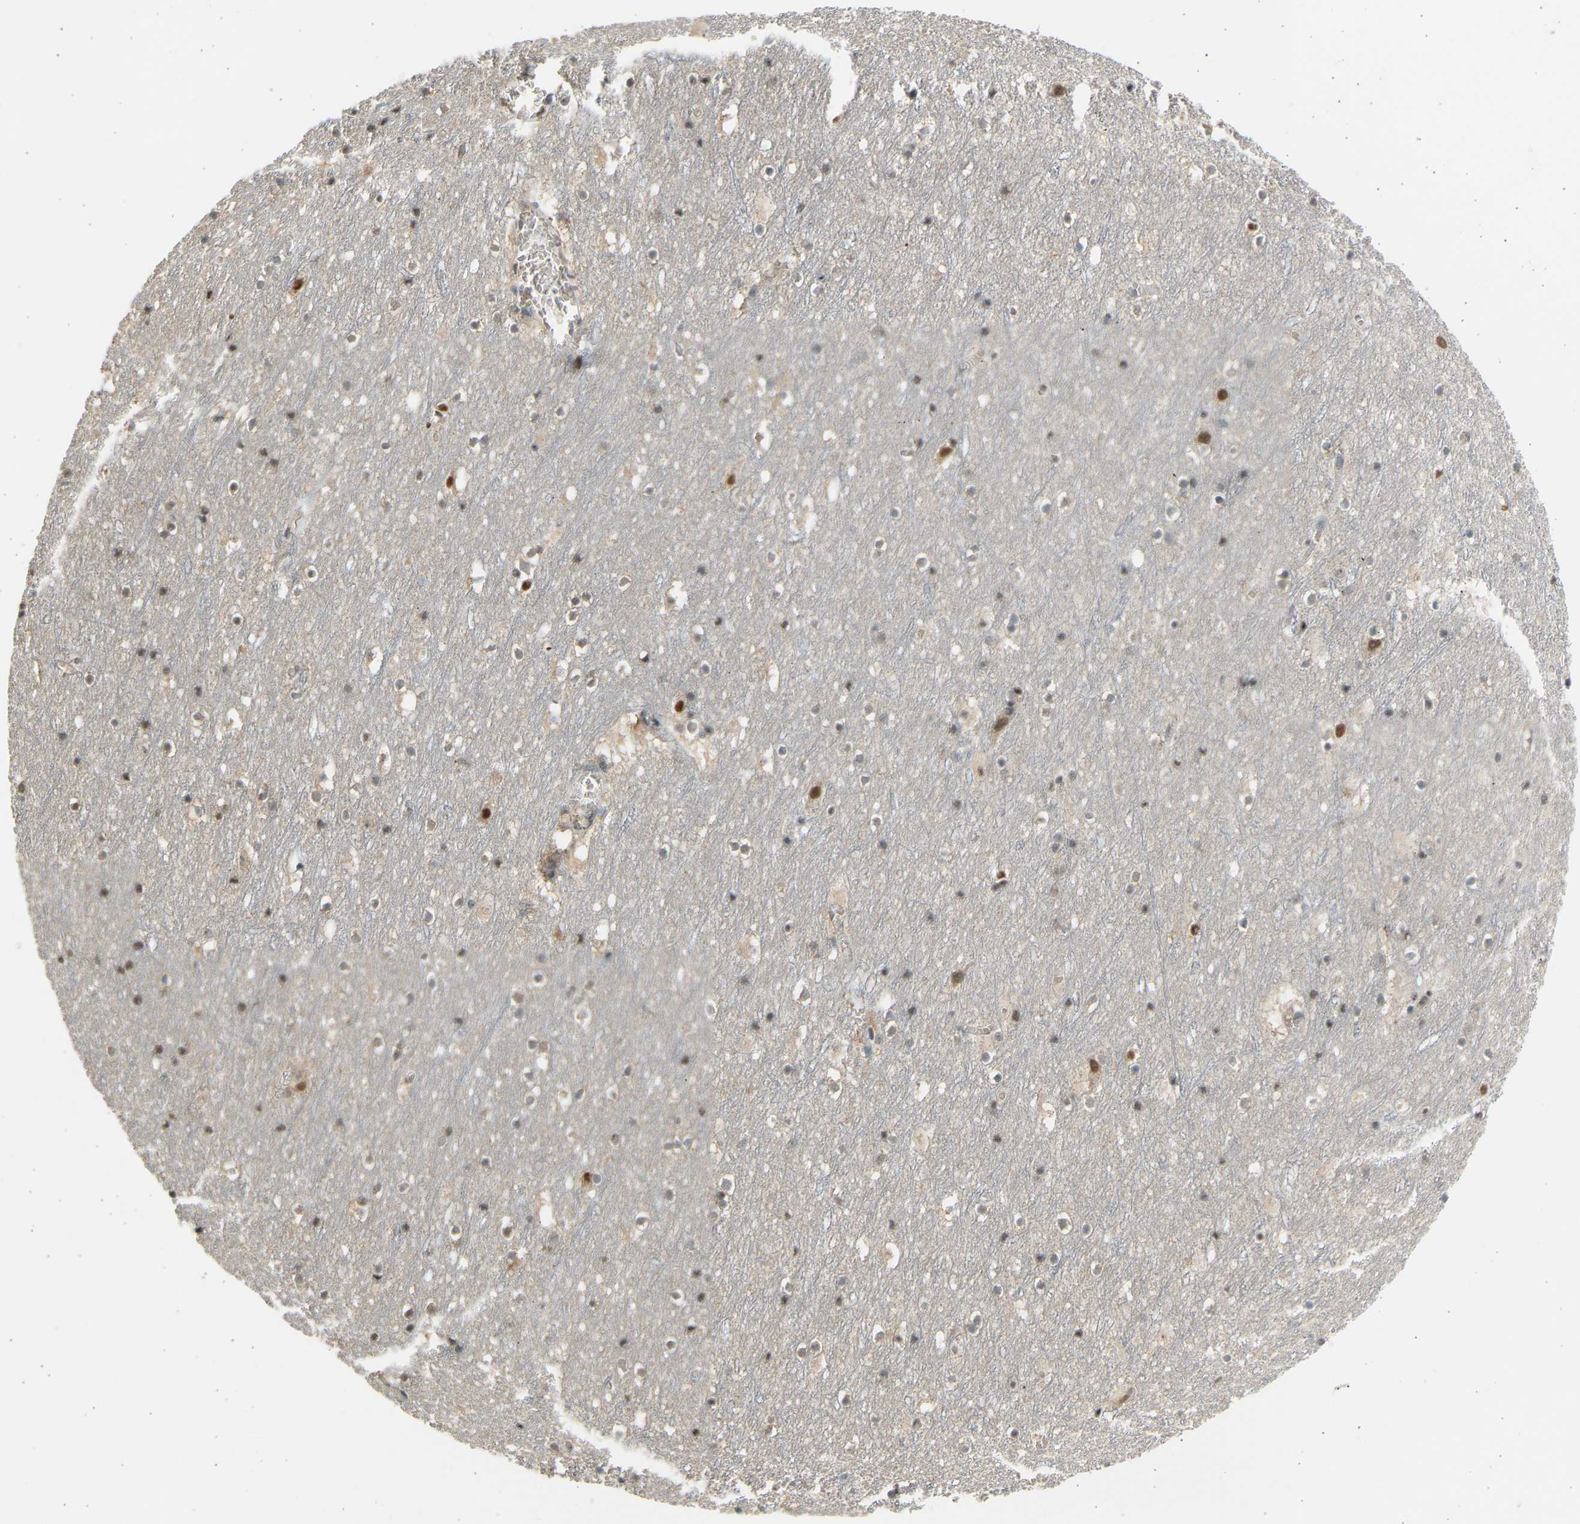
{"staining": {"intensity": "moderate", "quantity": "25%-75%", "location": "cytoplasmic/membranous,nuclear"}, "tissue": "cerebral cortex", "cell_type": "Endothelial cells", "image_type": "normal", "snomed": [{"axis": "morphology", "description": "Normal tissue, NOS"}, {"axis": "topography", "description": "Cerebral cortex"}], "caption": "Unremarkable cerebral cortex reveals moderate cytoplasmic/membranous,nuclear expression in approximately 25%-75% of endothelial cells, visualized by immunohistochemistry.", "gene": "BIRC2", "patient": {"sex": "male", "age": 45}}